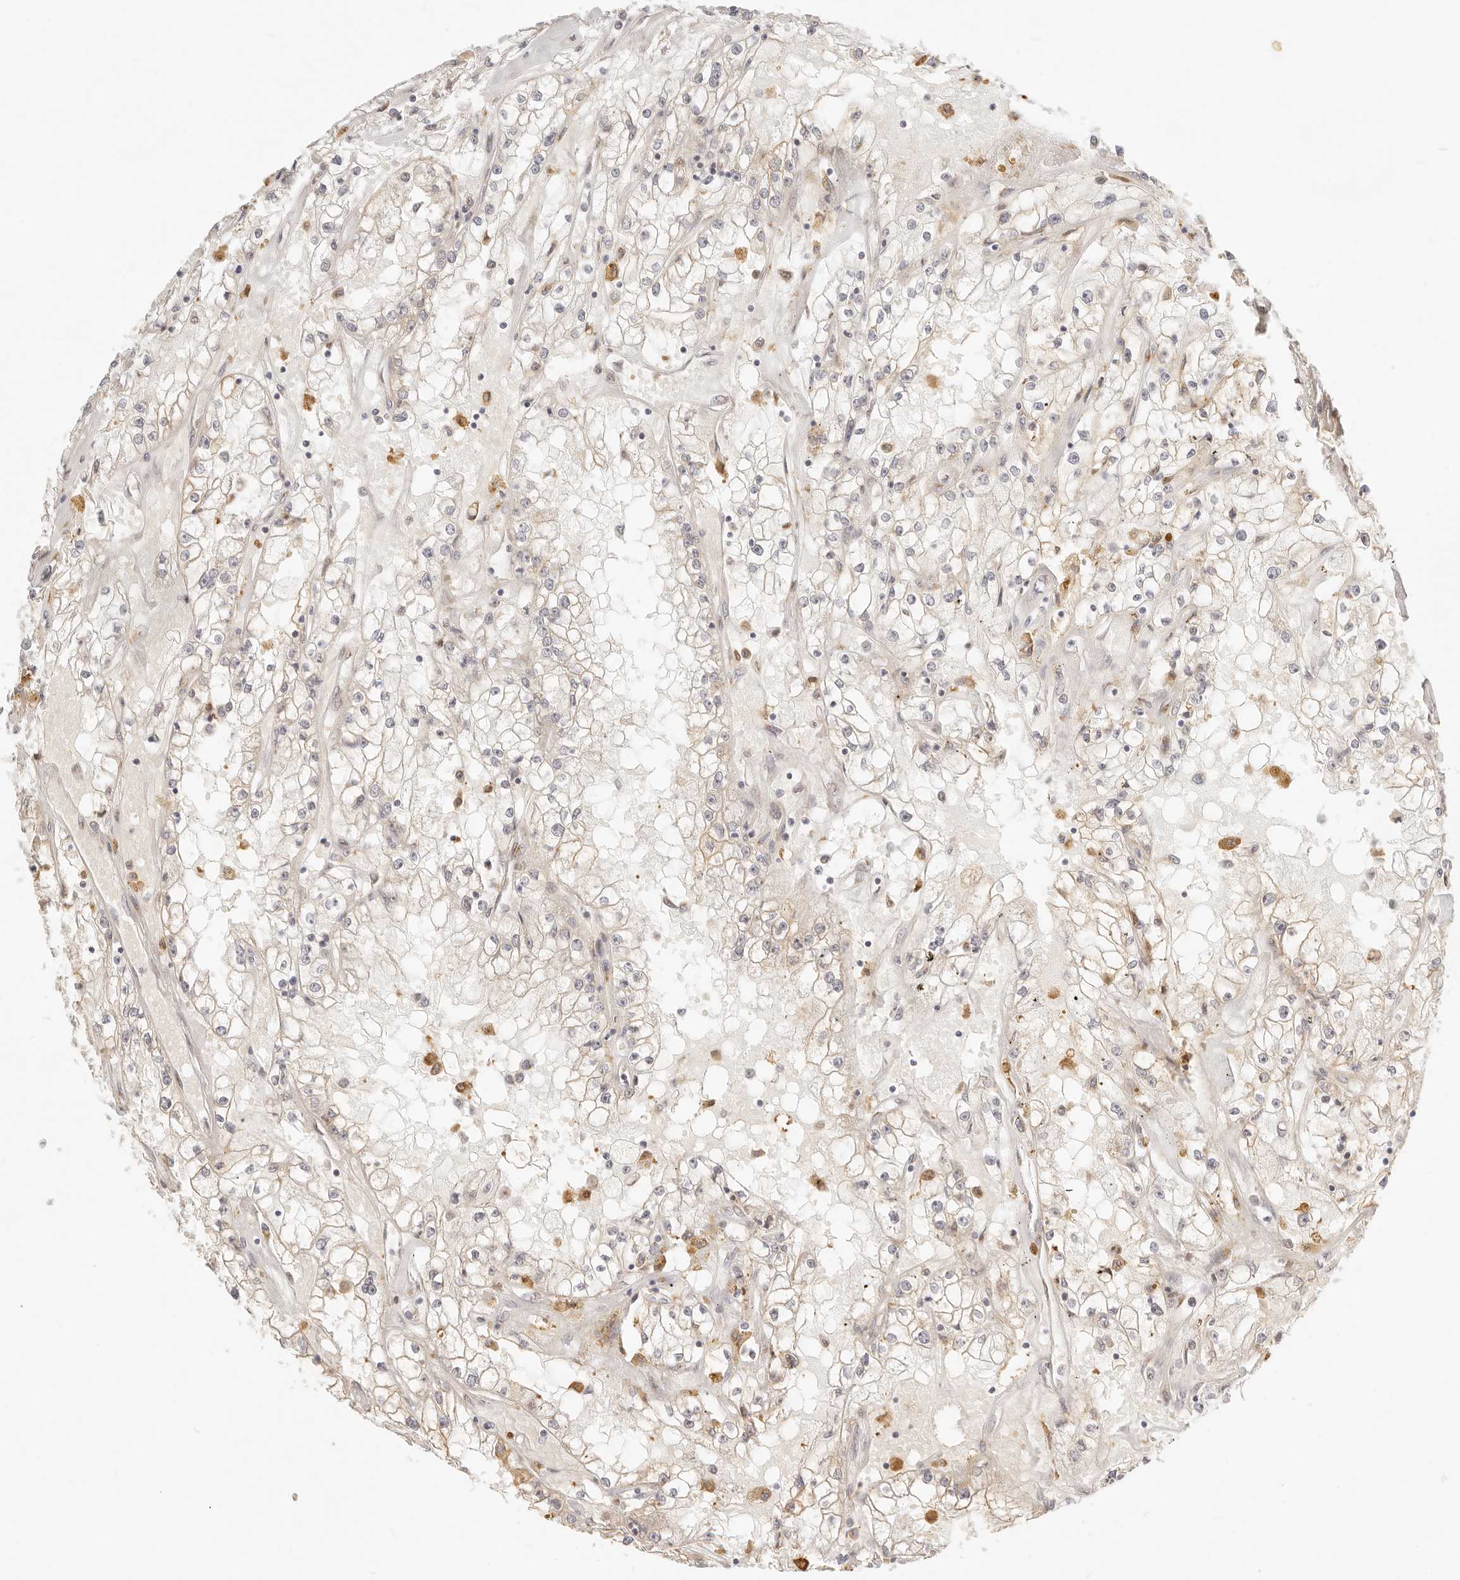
{"staining": {"intensity": "weak", "quantity": "25%-75%", "location": "cytoplasmic/membranous"}, "tissue": "renal cancer", "cell_type": "Tumor cells", "image_type": "cancer", "snomed": [{"axis": "morphology", "description": "Adenocarcinoma, NOS"}, {"axis": "topography", "description": "Kidney"}], "caption": "Weak cytoplasmic/membranous positivity for a protein is identified in approximately 25%-75% of tumor cells of adenocarcinoma (renal) using immunohistochemistry (IHC).", "gene": "FAM20B", "patient": {"sex": "male", "age": 56}}